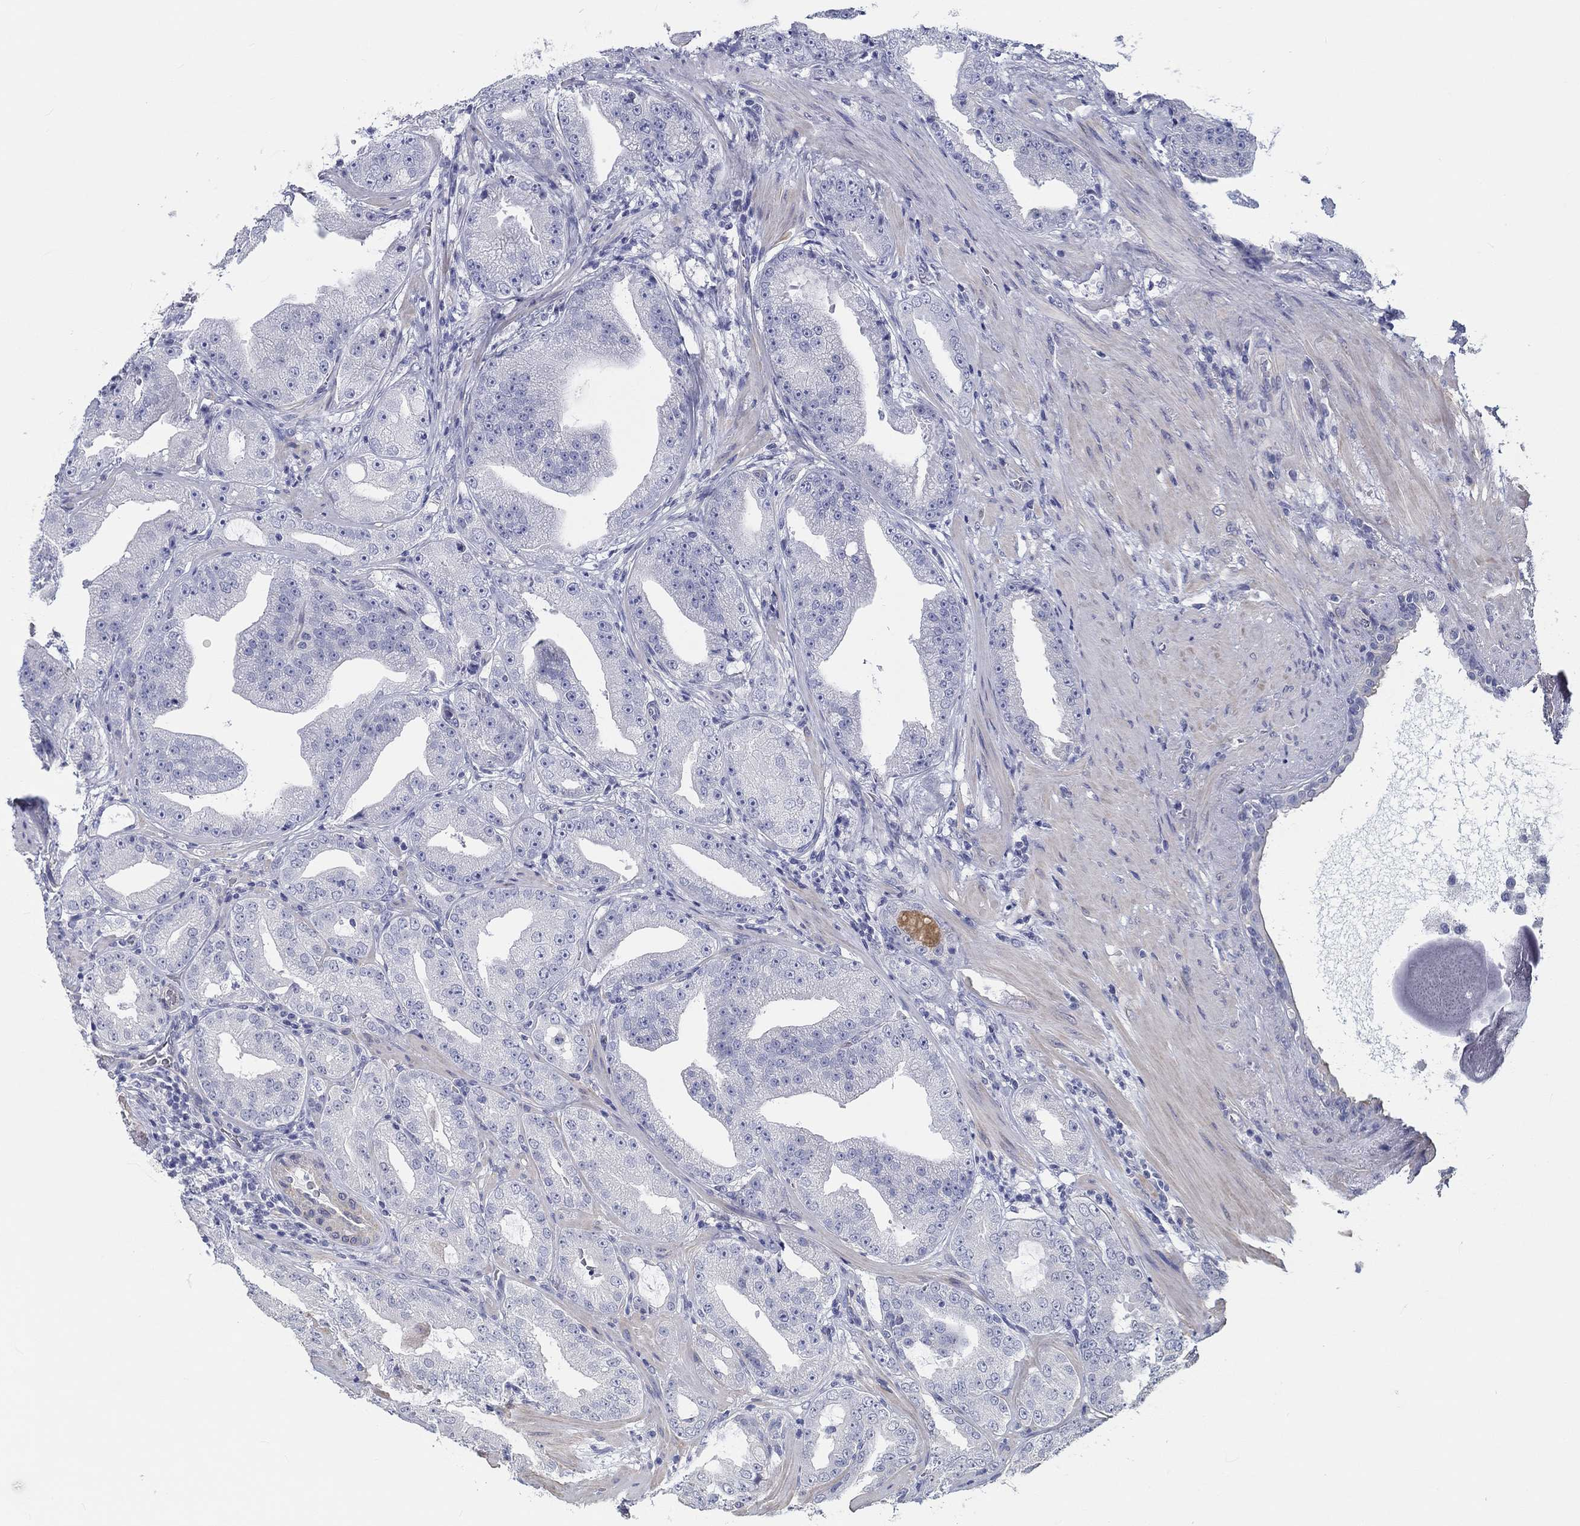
{"staining": {"intensity": "negative", "quantity": "none", "location": "none"}, "tissue": "prostate cancer", "cell_type": "Tumor cells", "image_type": "cancer", "snomed": [{"axis": "morphology", "description": "Adenocarcinoma, Low grade"}, {"axis": "topography", "description": "Prostate"}], "caption": "A micrograph of human low-grade adenocarcinoma (prostate) is negative for staining in tumor cells.", "gene": "CRYGD", "patient": {"sex": "male", "age": 62}}